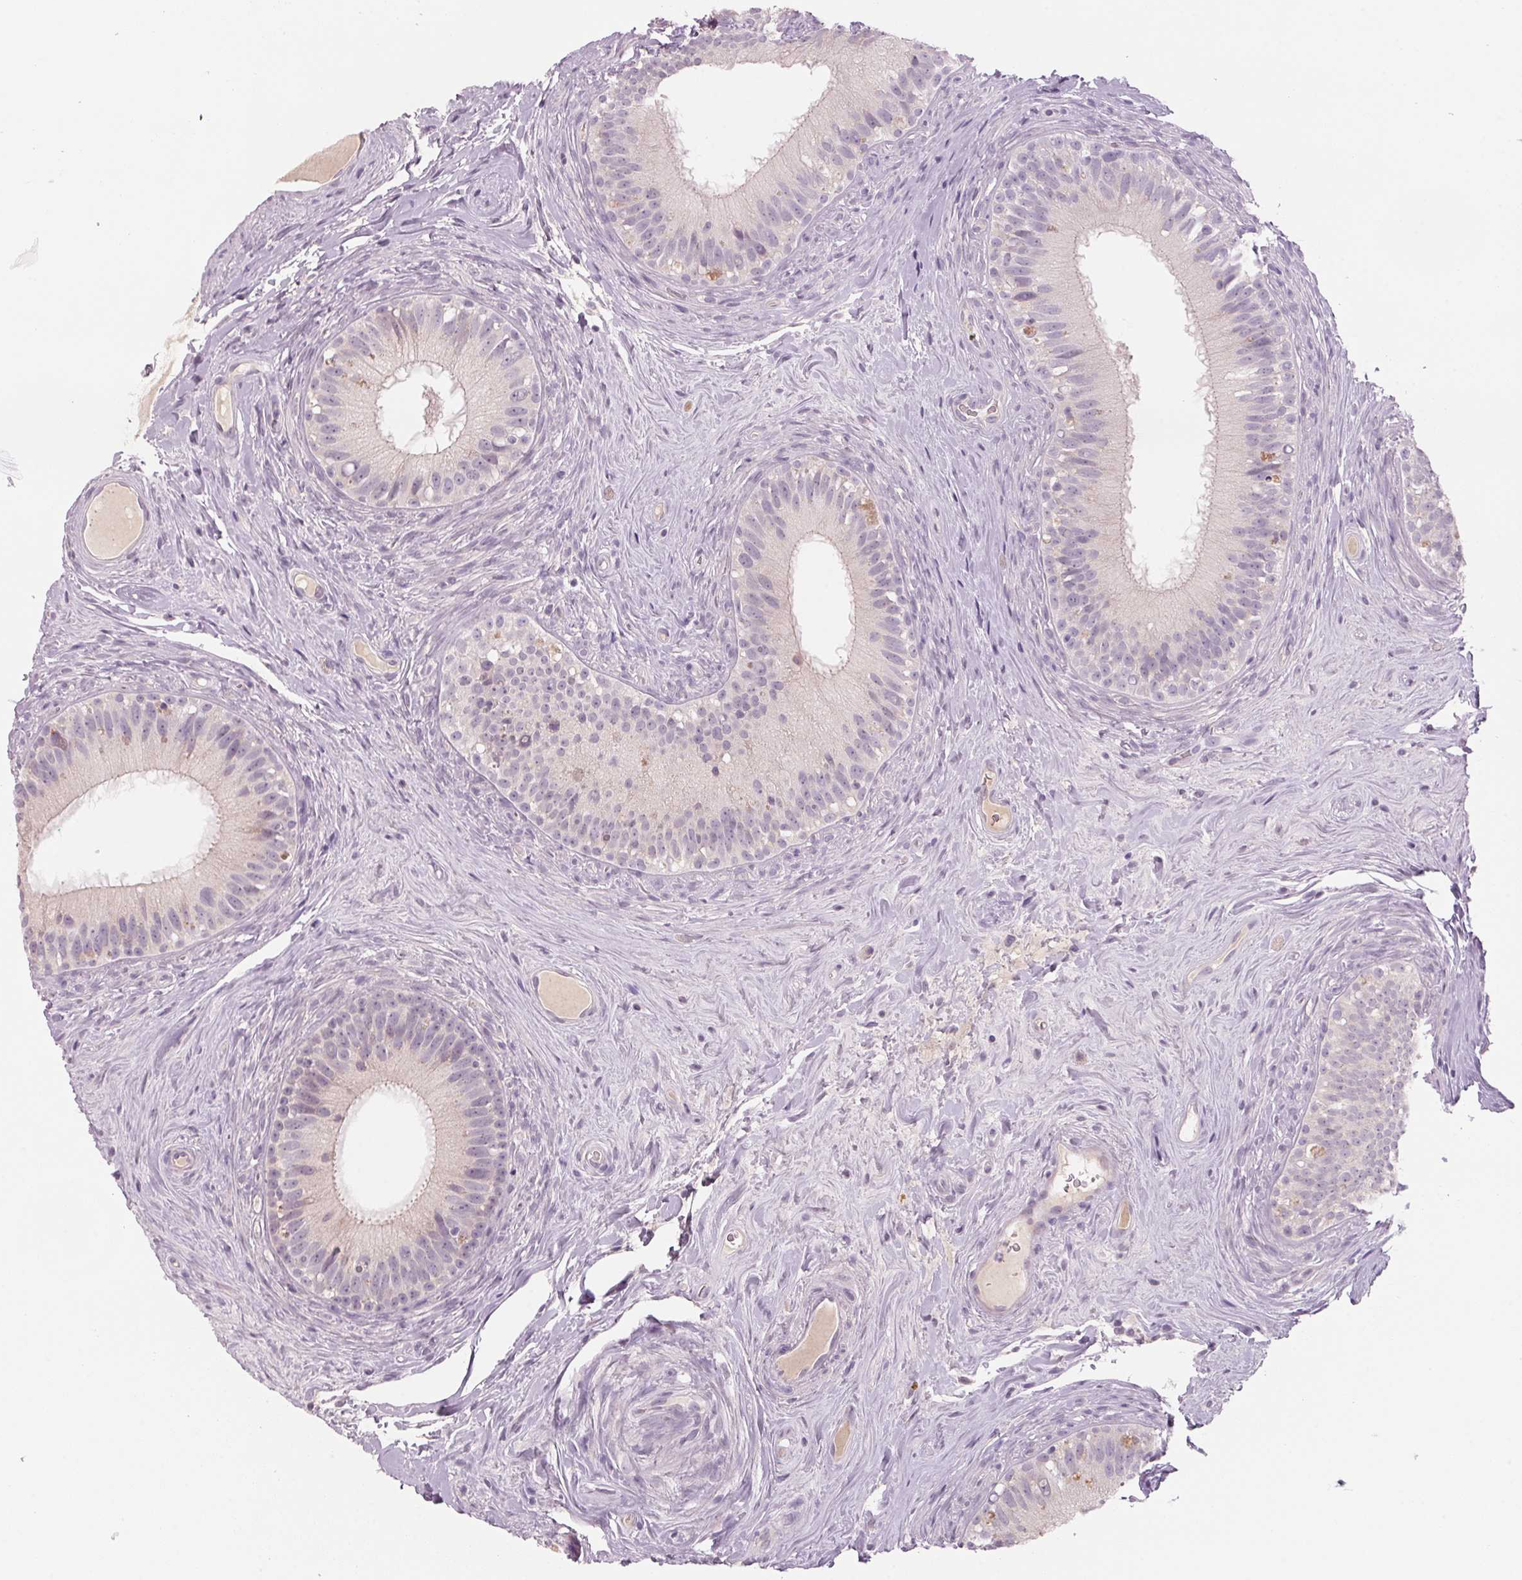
{"staining": {"intensity": "weak", "quantity": "<25%", "location": "cytoplasmic/membranous"}, "tissue": "epididymis", "cell_type": "Glandular cells", "image_type": "normal", "snomed": [{"axis": "morphology", "description": "Normal tissue, NOS"}, {"axis": "topography", "description": "Epididymis"}], "caption": "Immunohistochemistry of normal human epididymis exhibits no staining in glandular cells.", "gene": "ADAM20", "patient": {"sex": "male", "age": 59}}